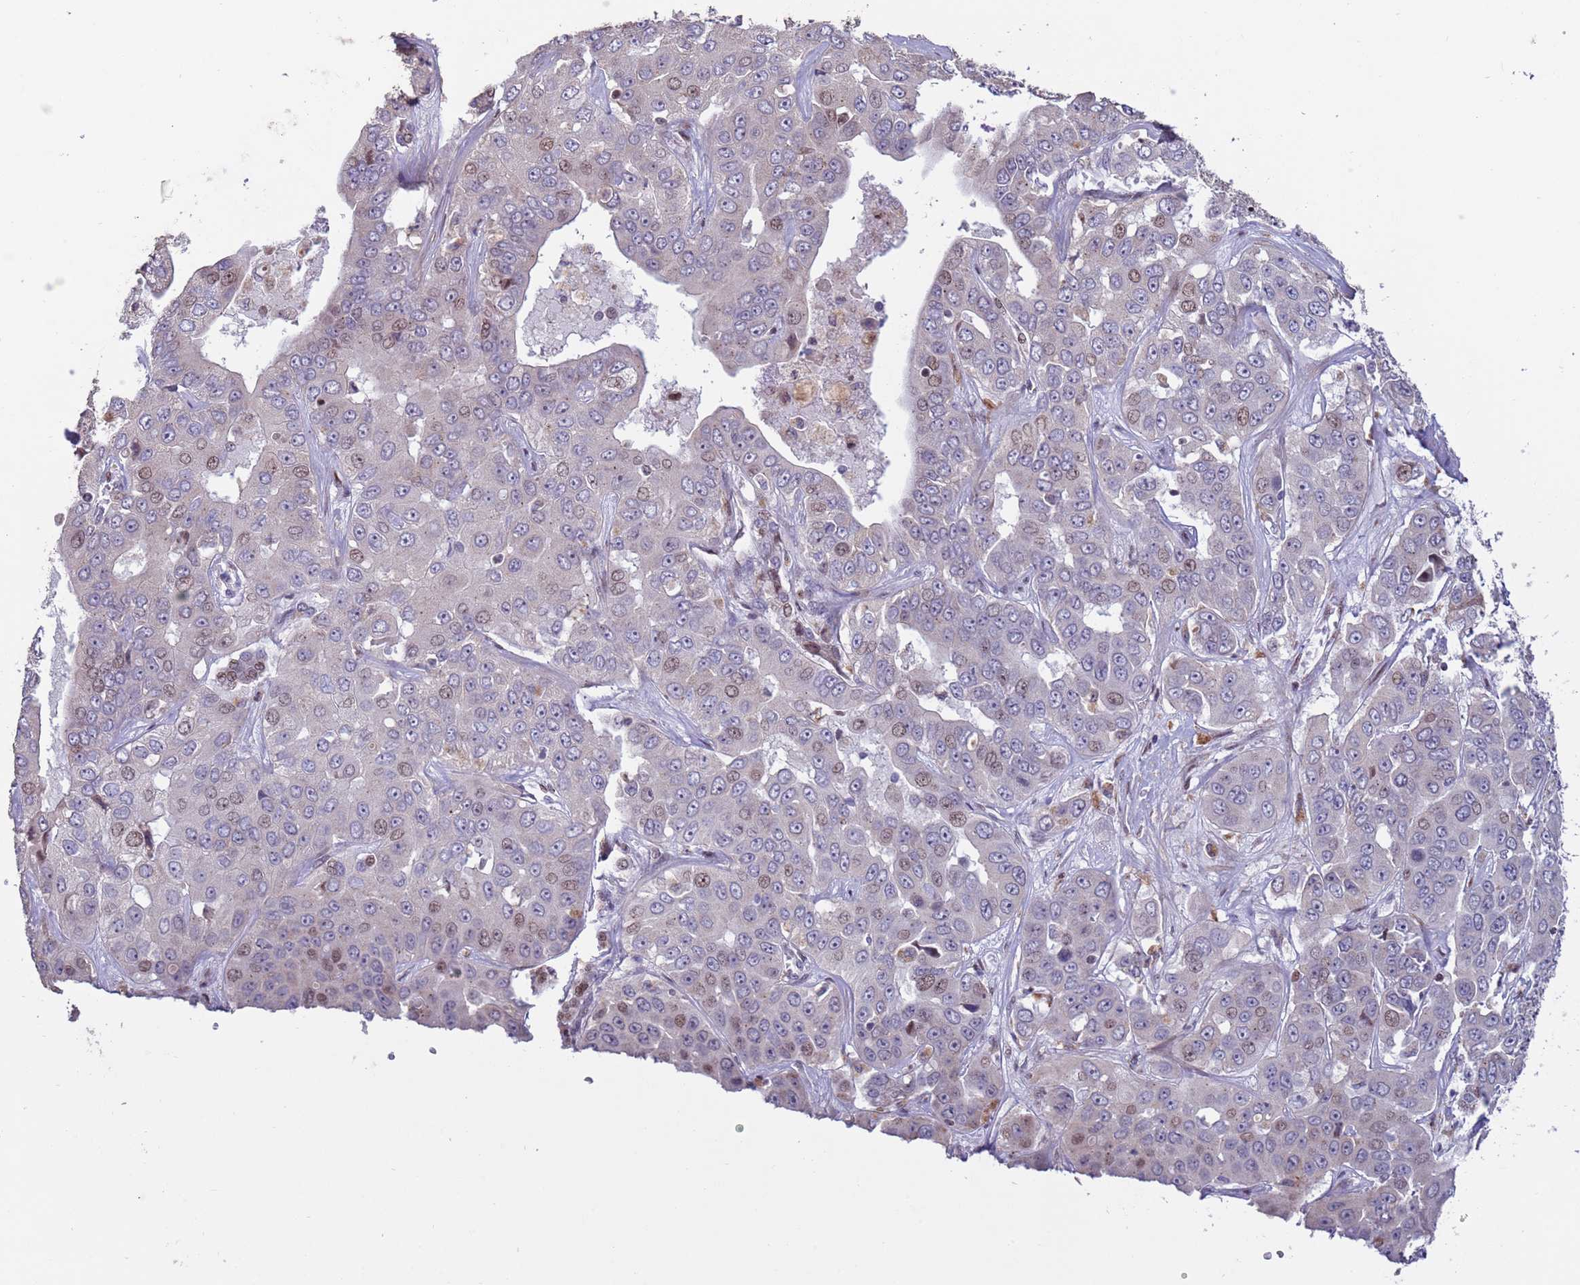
{"staining": {"intensity": "weak", "quantity": "<25%", "location": "nuclear"}, "tissue": "liver cancer", "cell_type": "Tumor cells", "image_type": "cancer", "snomed": [{"axis": "morphology", "description": "Cholangiocarcinoma"}, {"axis": "topography", "description": "Liver"}], "caption": "Tumor cells show no significant protein expression in liver cancer (cholangiocarcinoma).", "gene": "HGH1", "patient": {"sex": "female", "age": 52}}